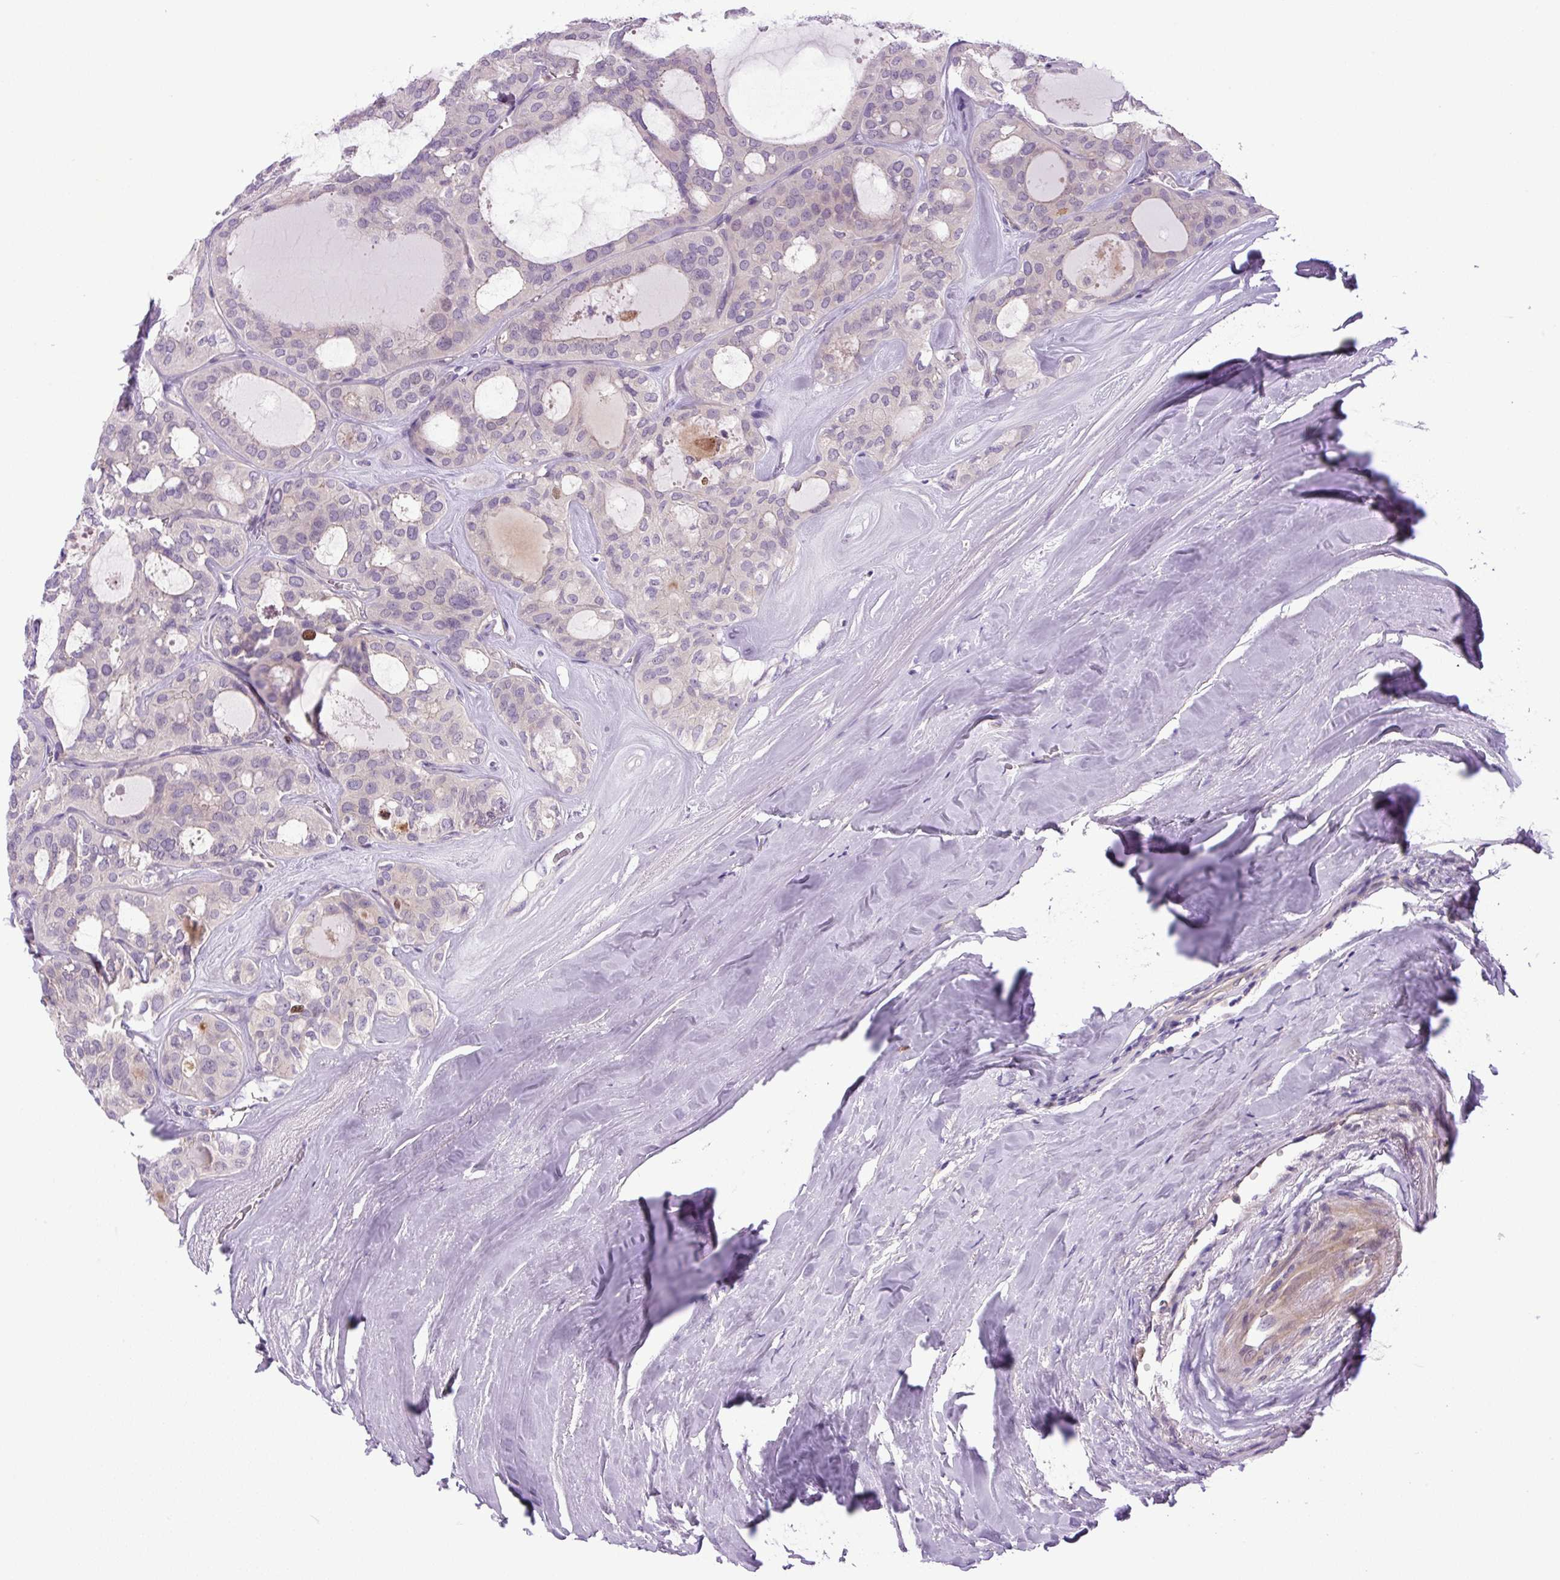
{"staining": {"intensity": "moderate", "quantity": "<25%", "location": "nuclear"}, "tissue": "thyroid cancer", "cell_type": "Tumor cells", "image_type": "cancer", "snomed": [{"axis": "morphology", "description": "Follicular adenoma carcinoma, NOS"}, {"axis": "topography", "description": "Thyroid gland"}], "caption": "Moderate nuclear protein staining is present in about <25% of tumor cells in follicular adenoma carcinoma (thyroid).", "gene": "KIFC1", "patient": {"sex": "male", "age": 75}}